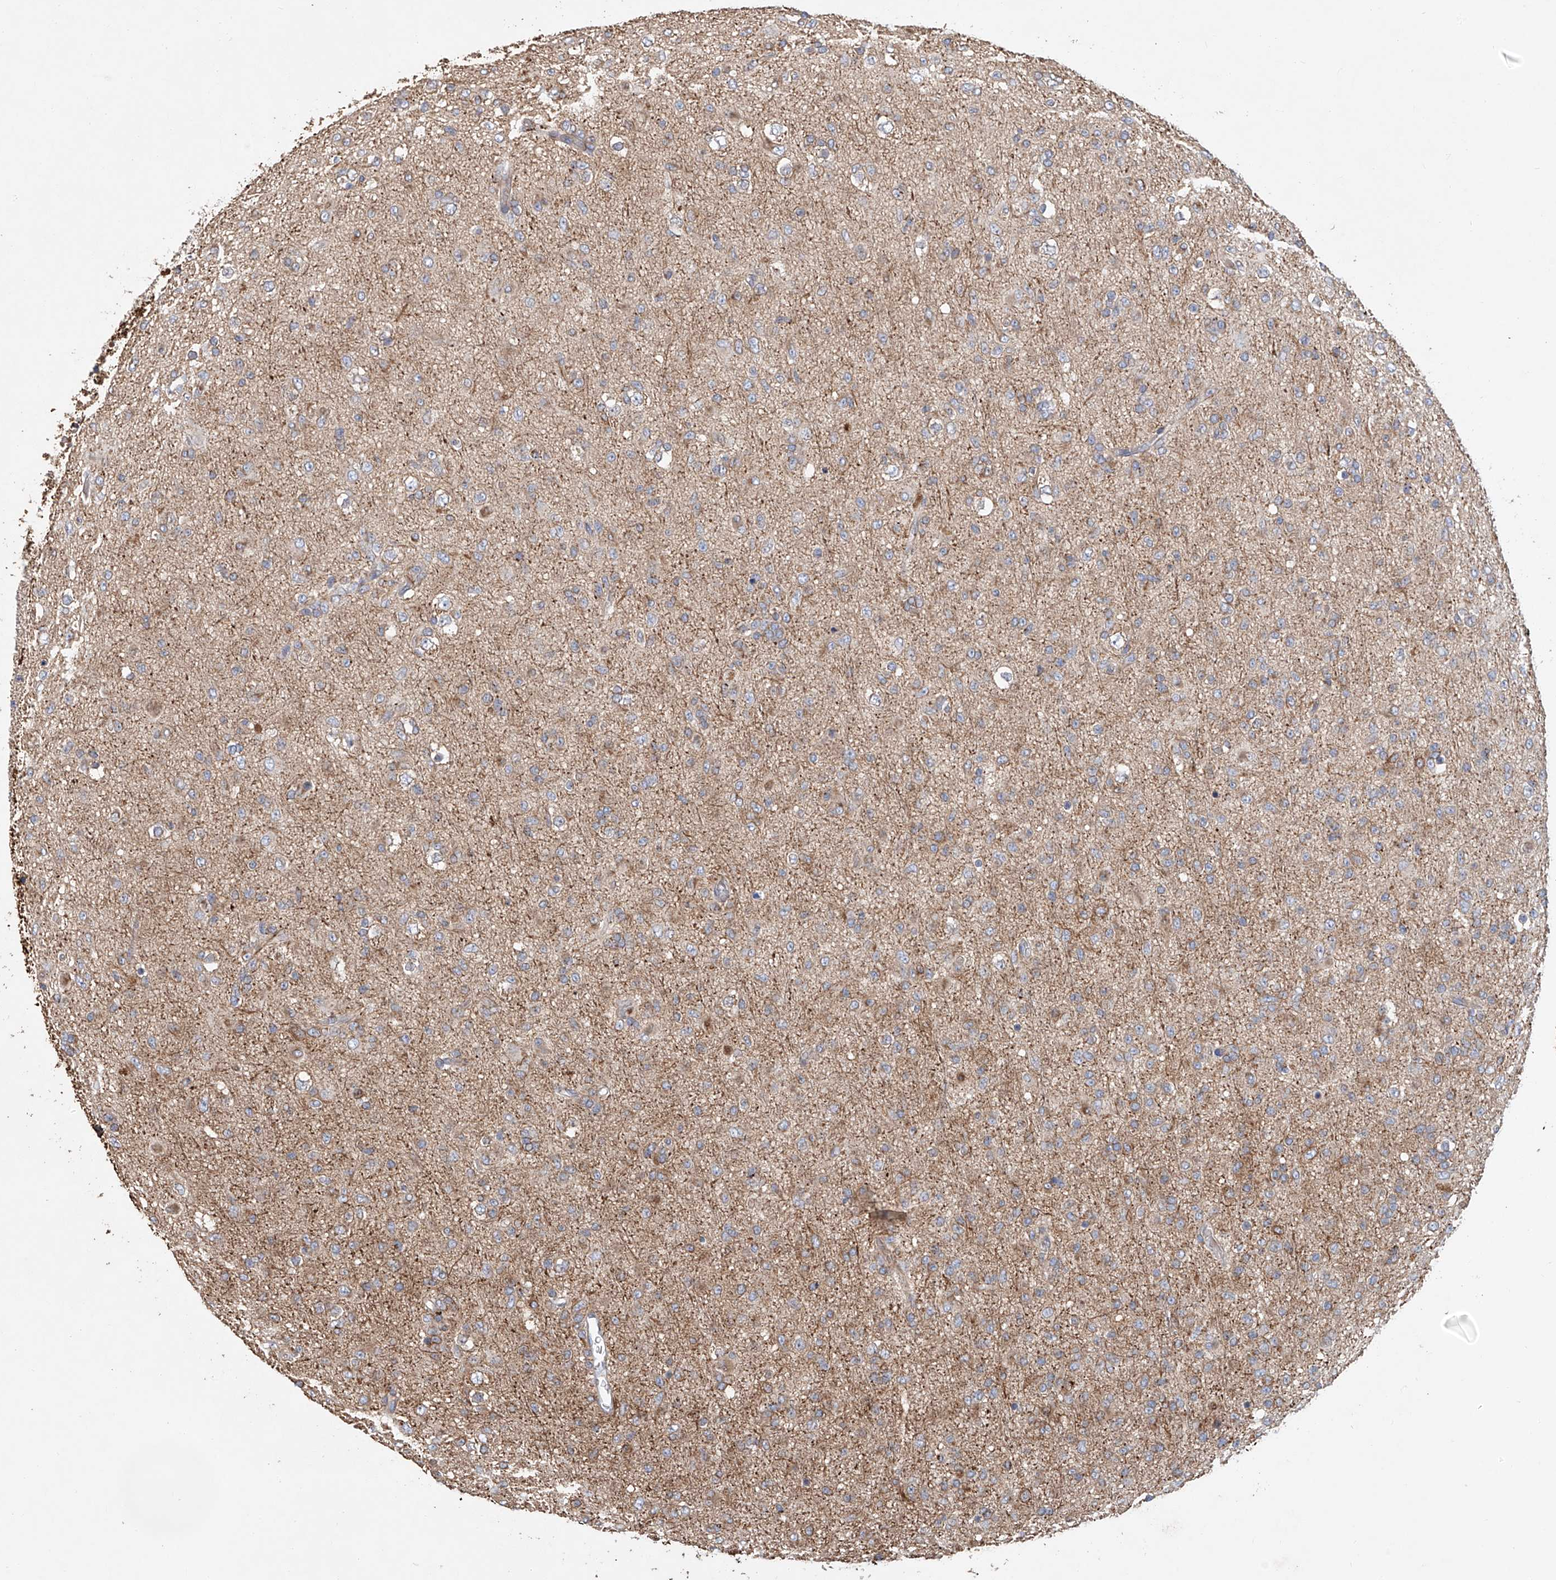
{"staining": {"intensity": "weak", "quantity": "25%-75%", "location": "cytoplasmic/membranous"}, "tissue": "glioma", "cell_type": "Tumor cells", "image_type": "cancer", "snomed": [{"axis": "morphology", "description": "Glioma, malignant, Low grade"}, {"axis": "topography", "description": "Brain"}], "caption": "High-magnification brightfield microscopy of malignant low-grade glioma stained with DAB (3,3'-diaminobenzidine) (brown) and counterstained with hematoxylin (blue). tumor cells exhibit weak cytoplasmic/membranous staining is identified in about25%-75% of cells.", "gene": "HGSNAT", "patient": {"sex": "male", "age": 65}}